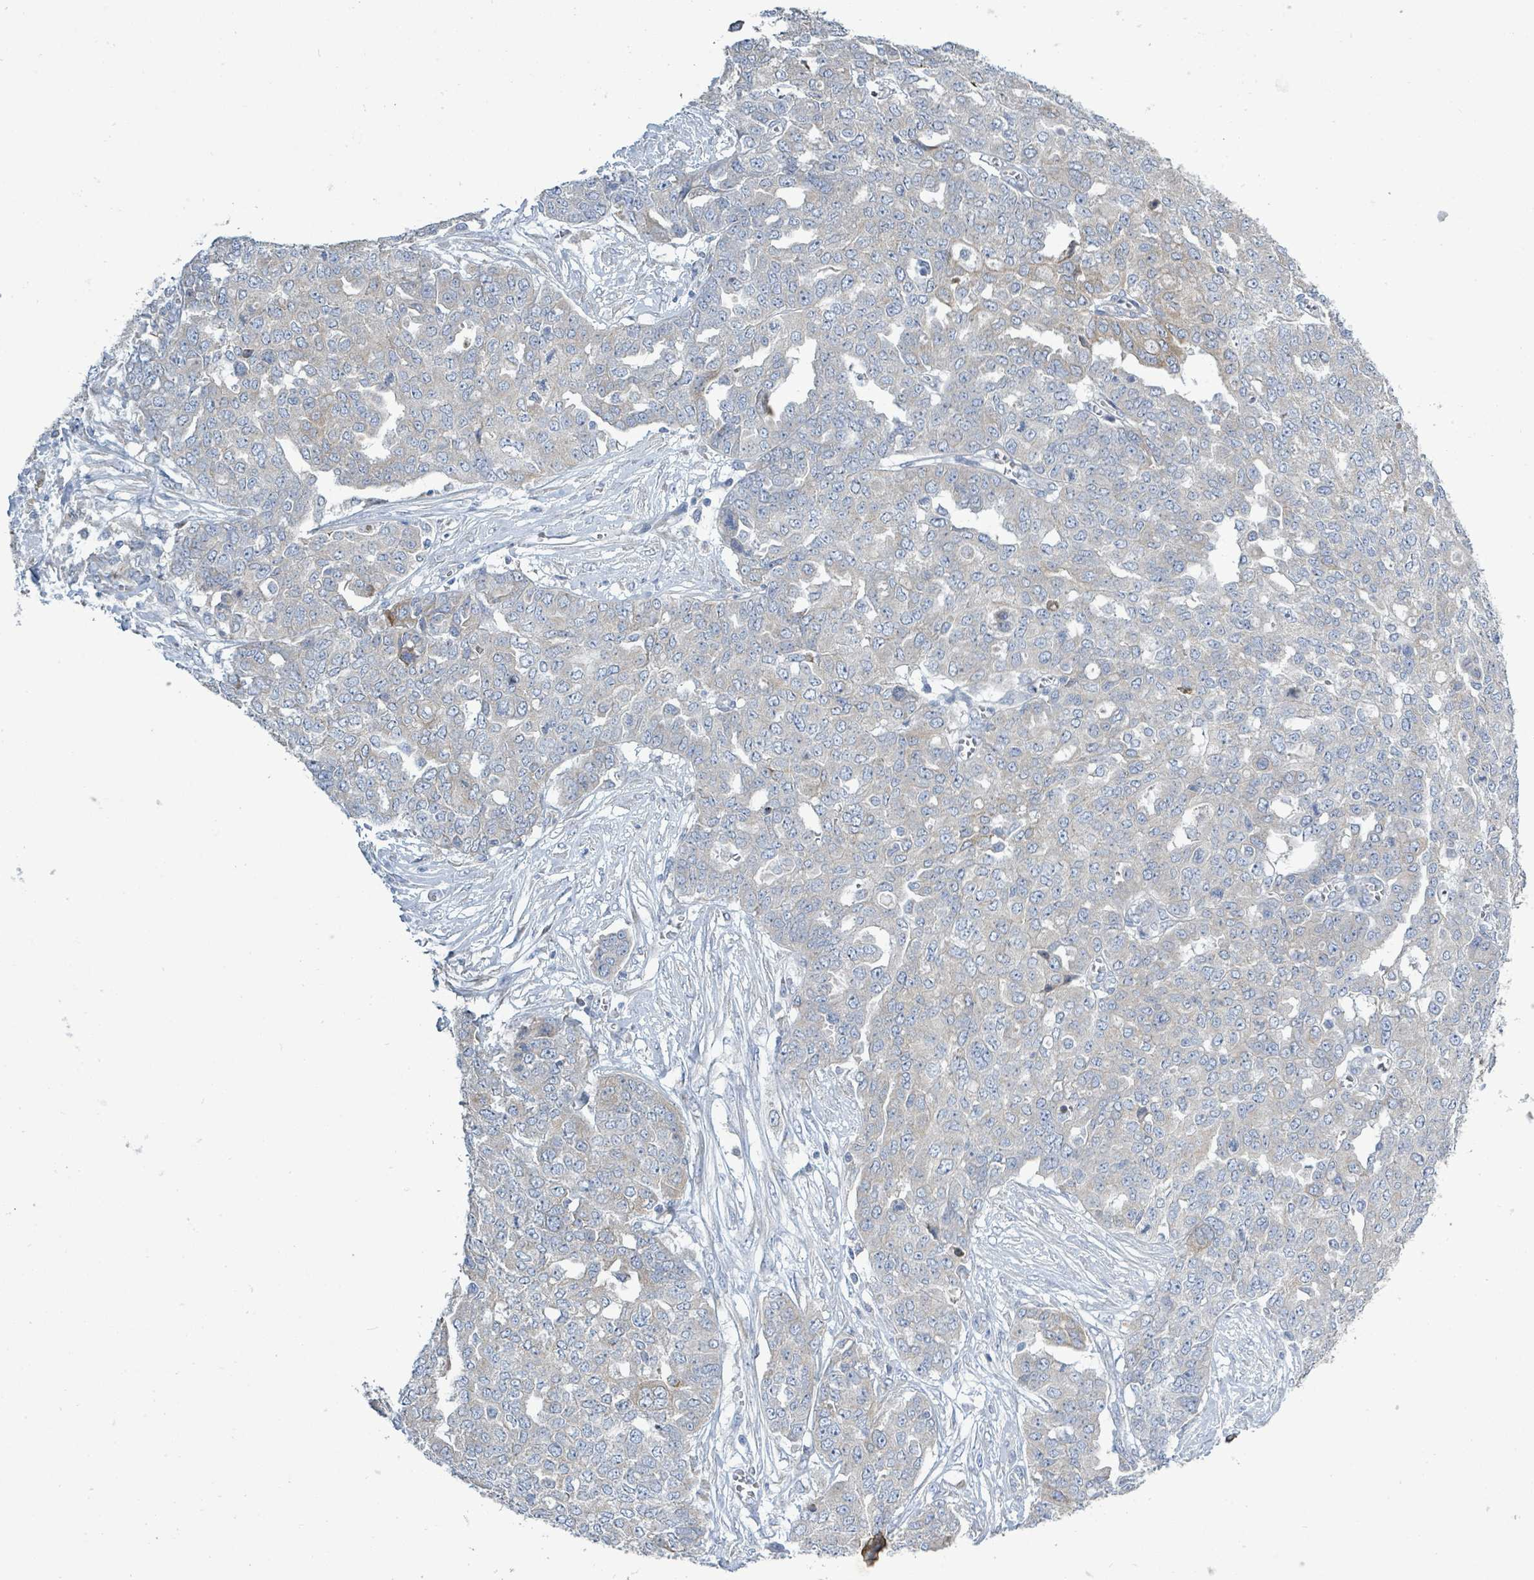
{"staining": {"intensity": "negative", "quantity": "none", "location": "none"}, "tissue": "ovarian cancer", "cell_type": "Tumor cells", "image_type": "cancer", "snomed": [{"axis": "morphology", "description": "Cystadenocarcinoma, serous, NOS"}, {"axis": "topography", "description": "Soft tissue"}, {"axis": "topography", "description": "Ovary"}], "caption": "An IHC micrograph of ovarian serous cystadenocarcinoma is shown. There is no staining in tumor cells of ovarian serous cystadenocarcinoma. (Stains: DAB IHC with hematoxylin counter stain, Microscopy: brightfield microscopy at high magnification).", "gene": "SIRPB1", "patient": {"sex": "female", "age": 57}}